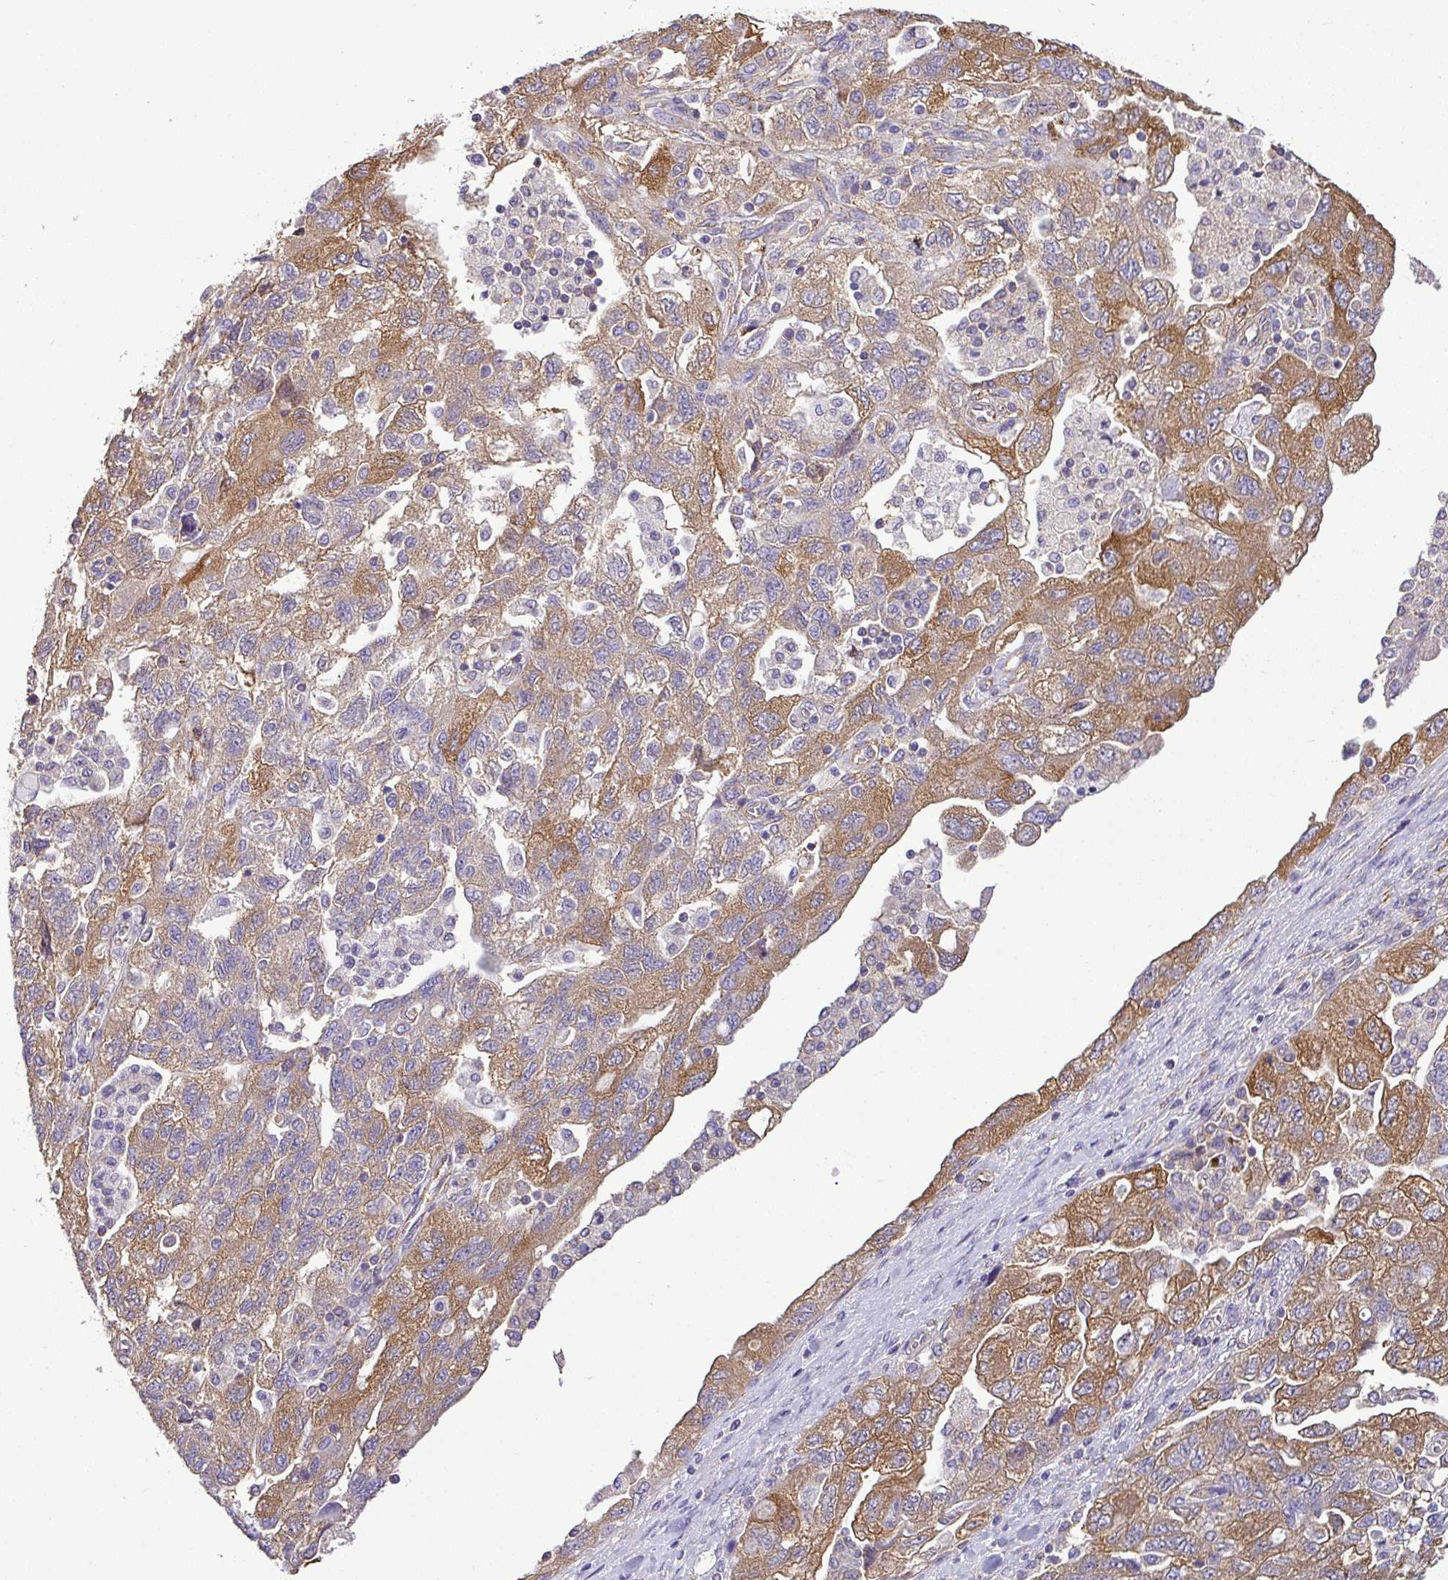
{"staining": {"intensity": "moderate", "quantity": "25%-75%", "location": "cytoplasmic/membranous"}, "tissue": "ovarian cancer", "cell_type": "Tumor cells", "image_type": "cancer", "snomed": [{"axis": "morphology", "description": "Carcinoma, NOS"}, {"axis": "morphology", "description": "Cystadenocarcinoma, serous, NOS"}, {"axis": "topography", "description": "Ovary"}], "caption": "Tumor cells display medium levels of moderate cytoplasmic/membranous positivity in about 25%-75% of cells in human ovarian cancer.", "gene": "XNDC1N", "patient": {"sex": "female", "age": 69}}